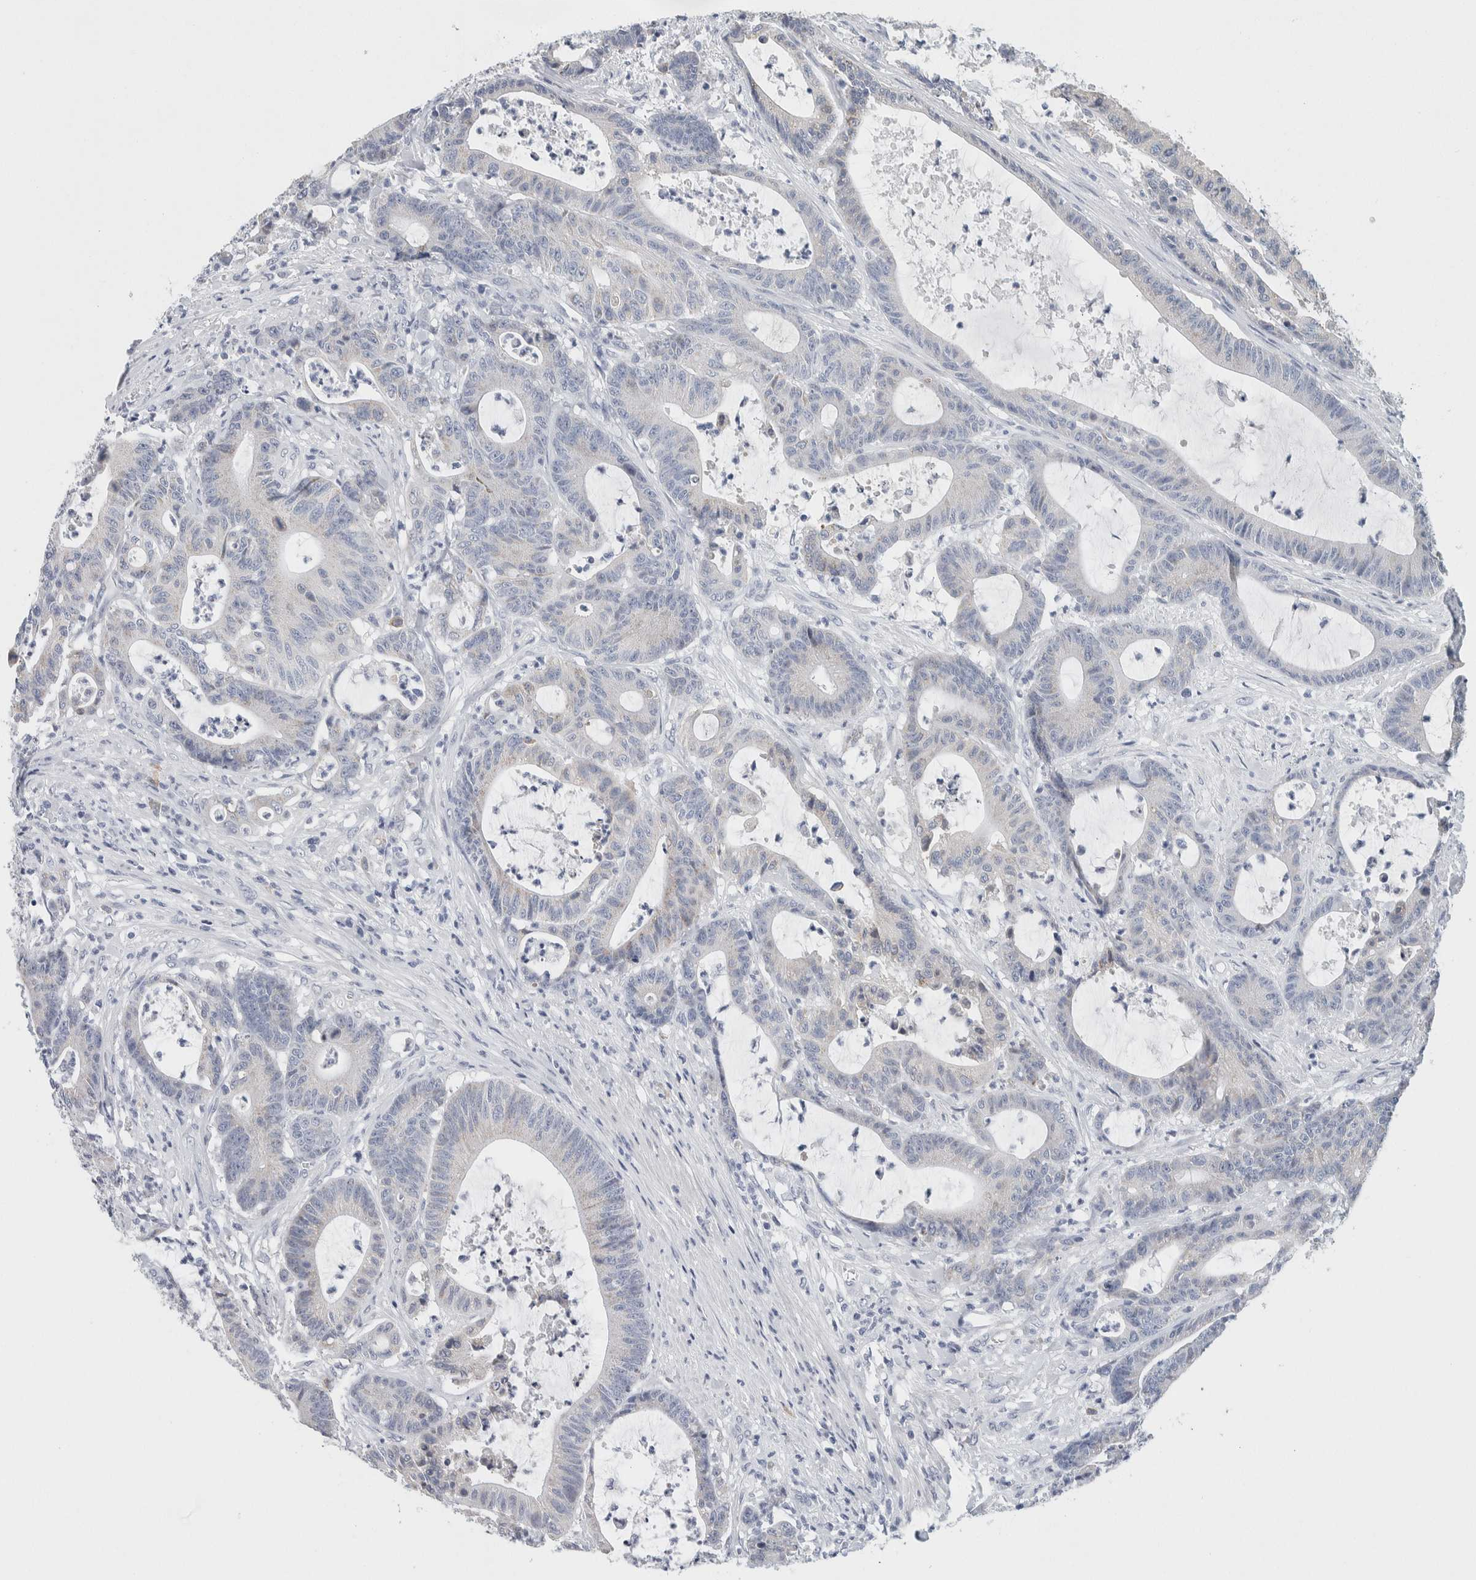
{"staining": {"intensity": "negative", "quantity": "none", "location": "none"}, "tissue": "colorectal cancer", "cell_type": "Tumor cells", "image_type": "cancer", "snomed": [{"axis": "morphology", "description": "Adenocarcinoma, NOS"}, {"axis": "topography", "description": "Colon"}], "caption": "Protein analysis of adenocarcinoma (colorectal) demonstrates no significant positivity in tumor cells.", "gene": "SCN2A", "patient": {"sex": "female", "age": 84}}